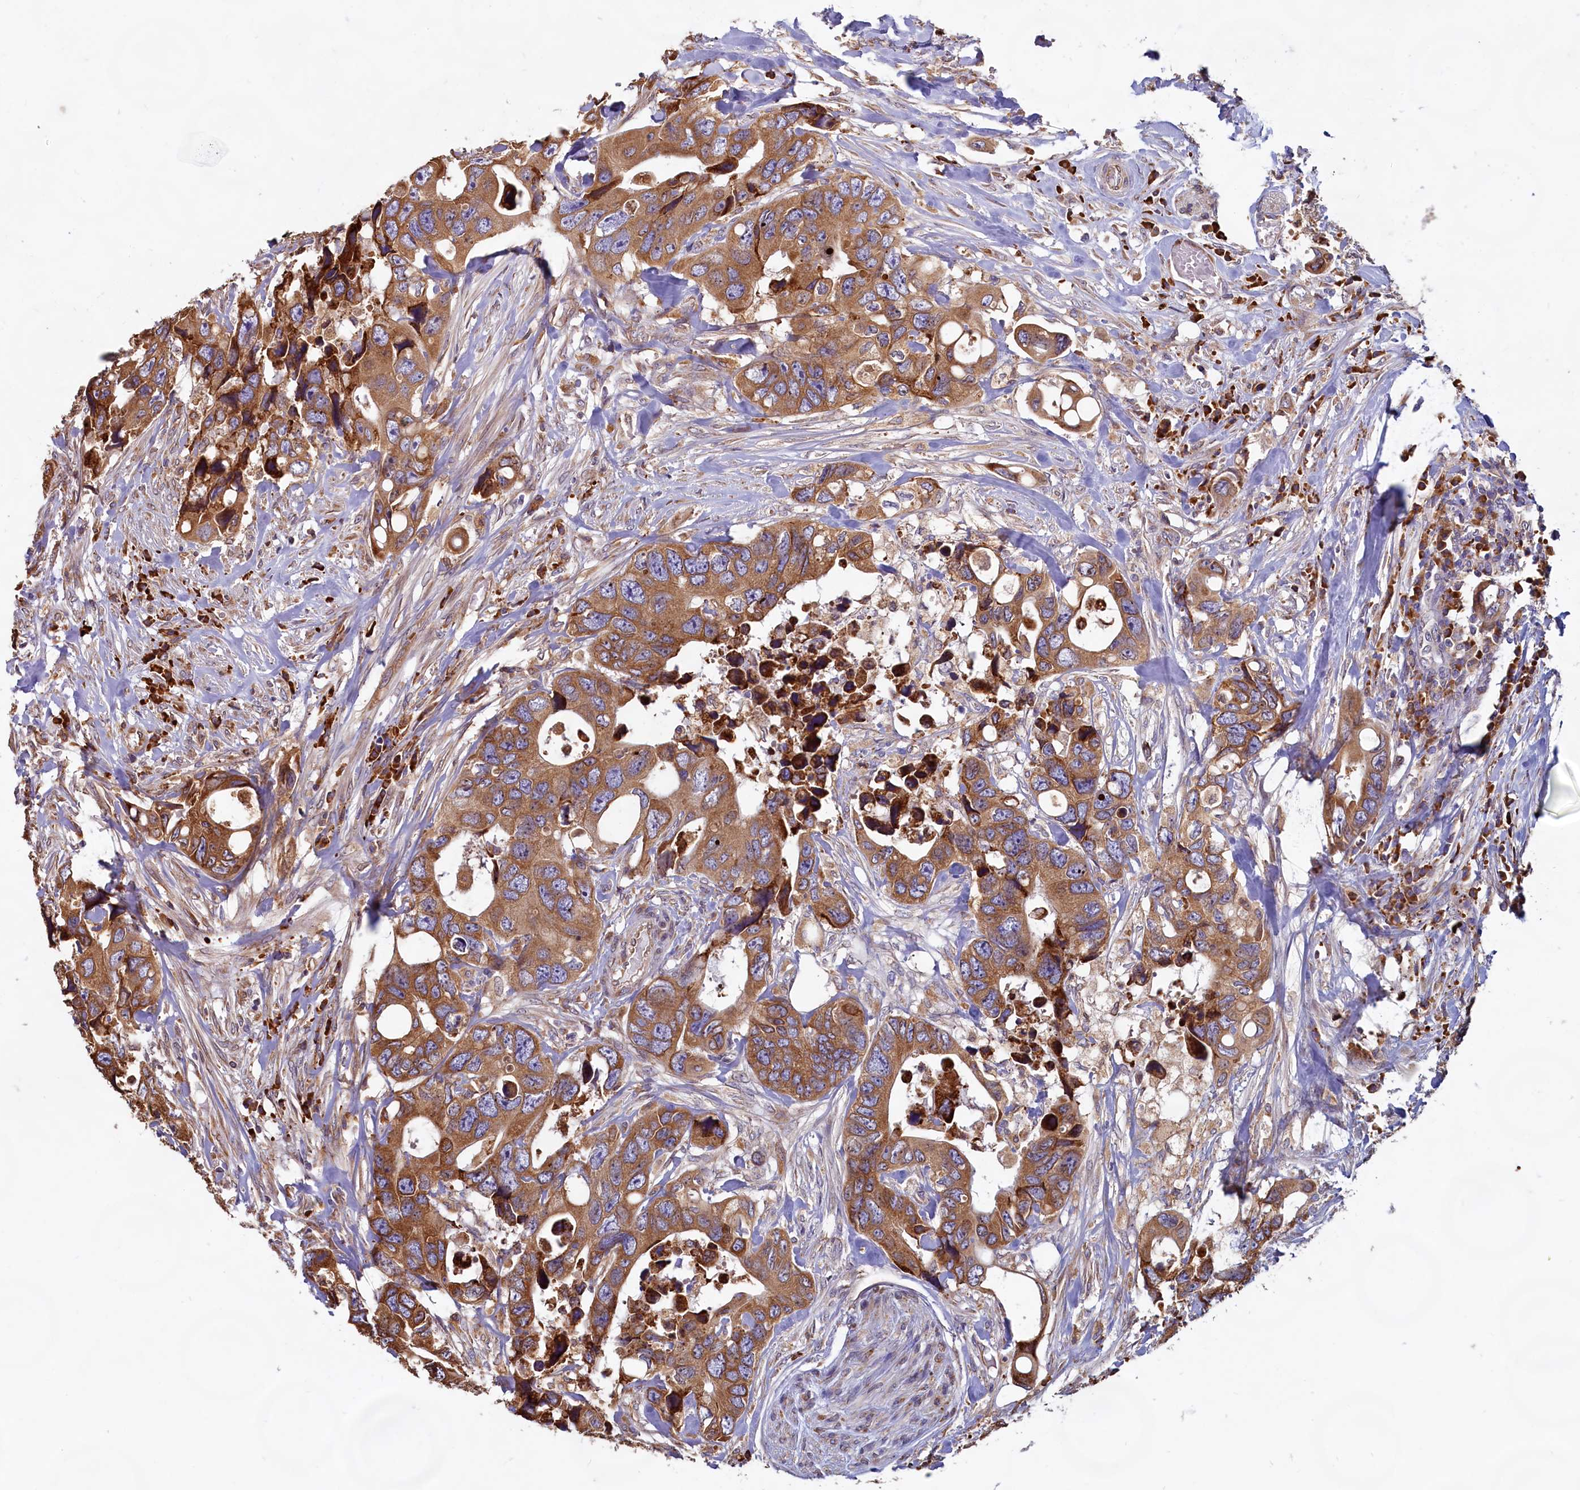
{"staining": {"intensity": "strong", "quantity": ">75%", "location": "cytoplasmic/membranous"}, "tissue": "colorectal cancer", "cell_type": "Tumor cells", "image_type": "cancer", "snomed": [{"axis": "morphology", "description": "Adenocarcinoma, NOS"}, {"axis": "topography", "description": "Rectum"}], "caption": "About >75% of tumor cells in human colorectal adenocarcinoma display strong cytoplasmic/membranous protein positivity as visualized by brown immunohistochemical staining.", "gene": "TBC1D19", "patient": {"sex": "male", "age": 57}}